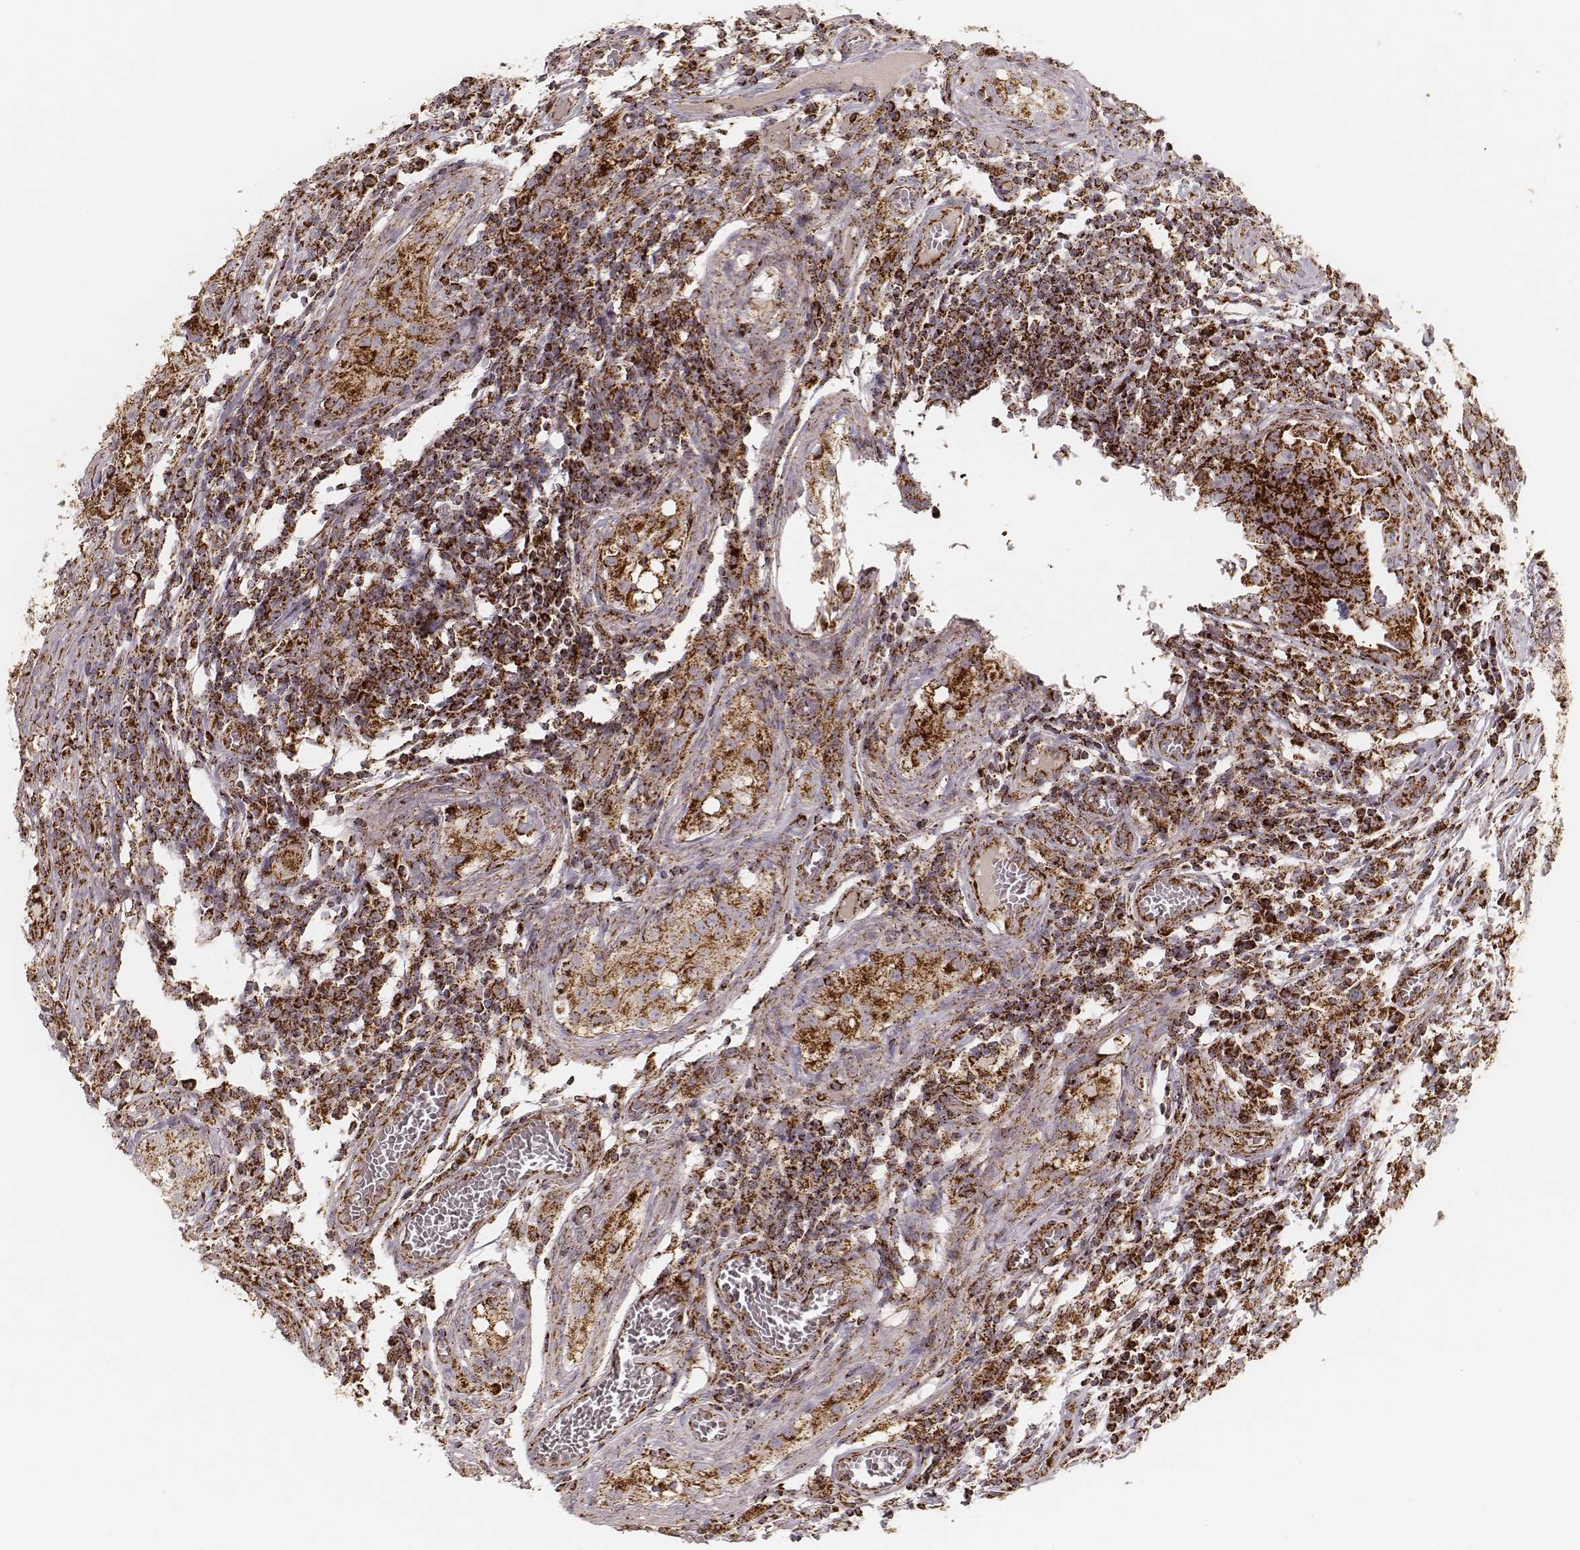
{"staining": {"intensity": "strong", "quantity": ">75%", "location": "cytoplasmic/membranous"}, "tissue": "testis cancer", "cell_type": "Tumor cells", "image_type": "cancer", "snomed": [{"axis": "morphology", "description": "Carcinoma, Embryonal, NOS"}, {"axis": "topography", "description": "Testis"}], "caption": "A high-resolution image shows immunohistochemistry (IHC) staining of embryonal carcinoma (testis), which shows strong cytoplasmic/membranous expression in about >75% of tumor cells. (DAB (3,3'-diaminobenzidine) = brown stain, brightfield microscopy at high magnification).", "gene": "CS", "patient": {"sex": "male", "age": 36}}